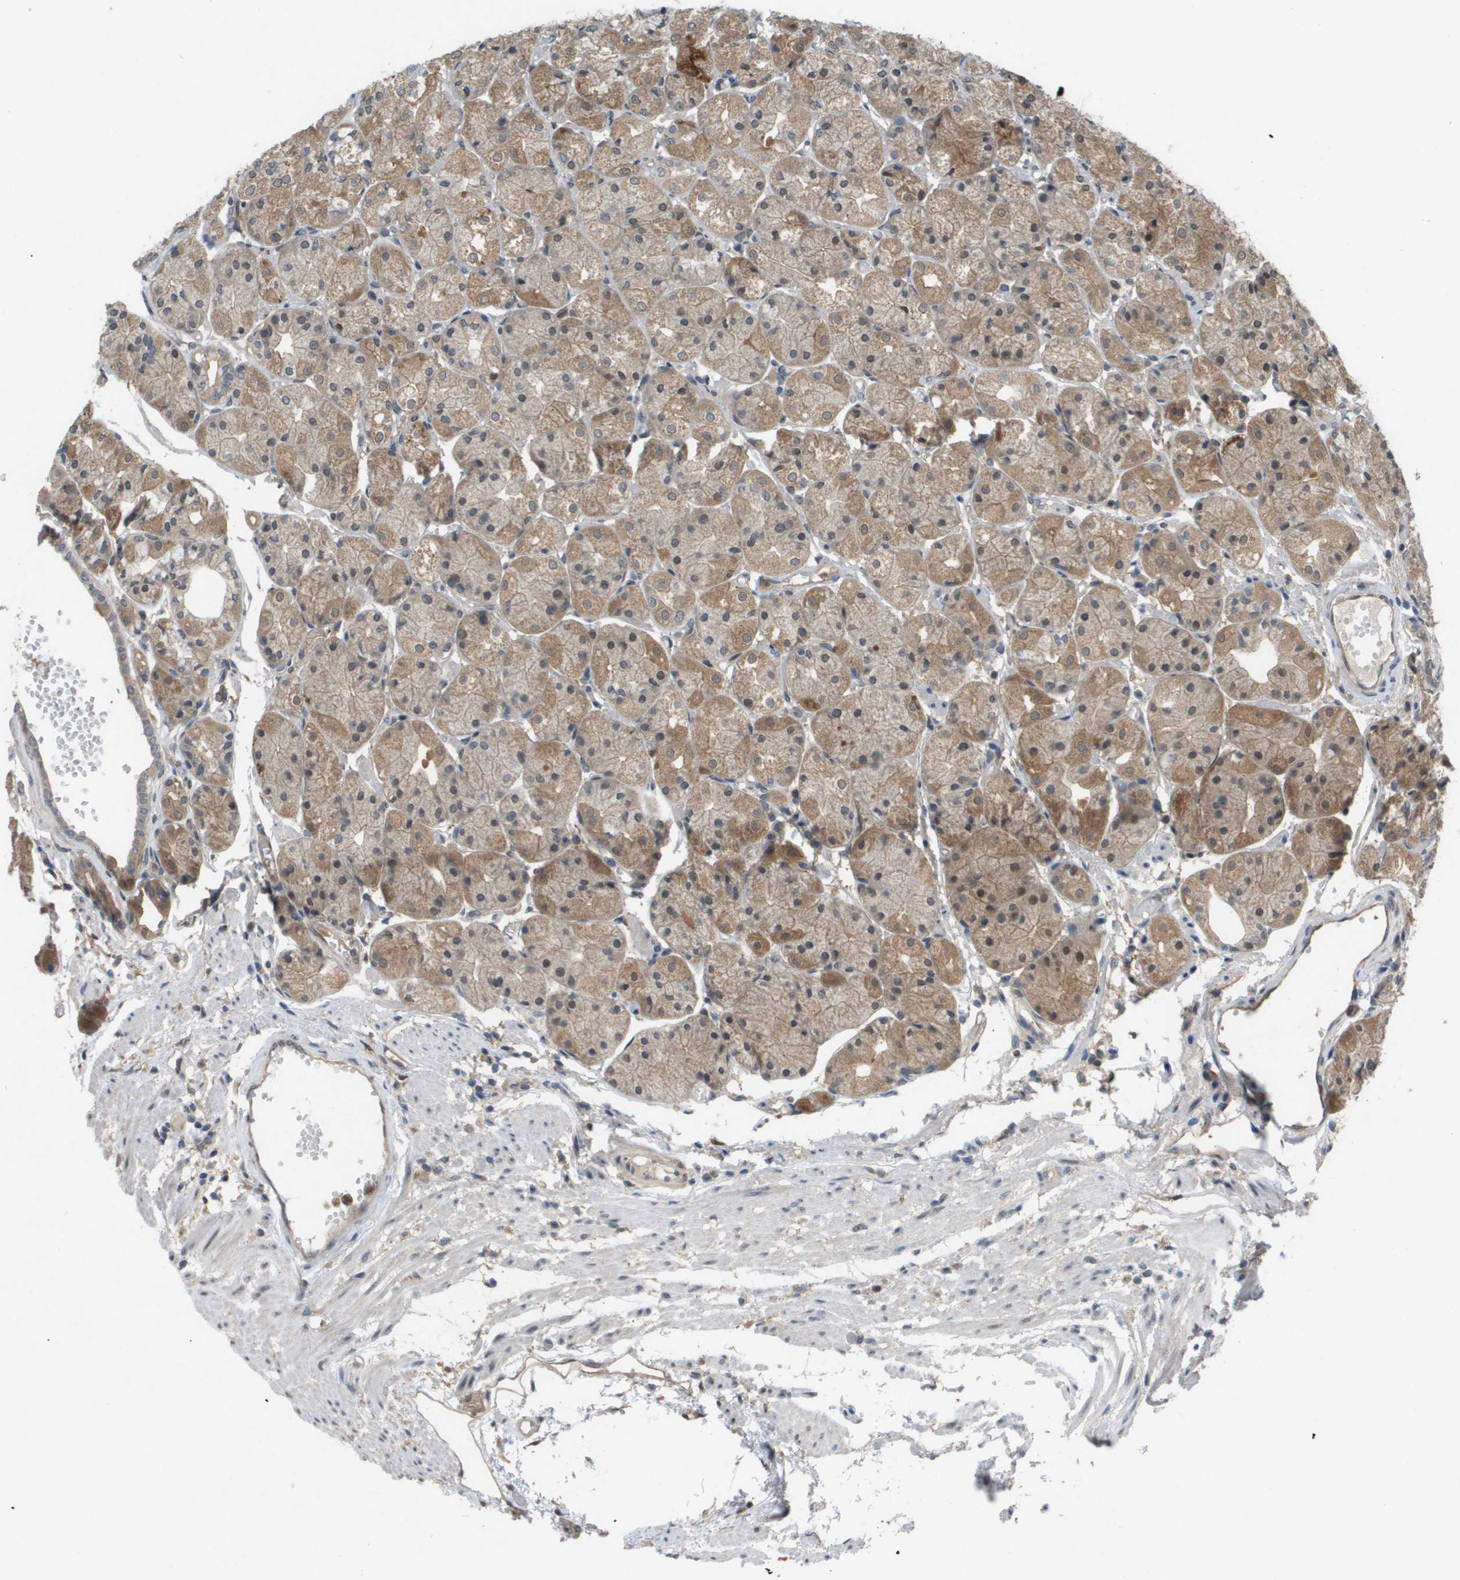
{"staining": {"intensity": "moderate", "quantity": ">75%", "location": "cytoplasmic/membranous"}, "tissue": "stomach", "cell_type": "Glandular cells", "image_type": "normal", "snomed": [{"axis": "morphology", "description": "Normal tissue, NOS"}, {"axis": "topography", "description": "Stomach, upper"}], "caption": "Immunohistochemistry of unremarkable stomach reveals medium levels of moderate cytoplasmic/membranous expression in approximately >75% of glandular cells. The protein is shown in brown color, while the nuclei are stained blue.", "gene": "PALD1", "patient": {"sex": "male", "age": 72}}